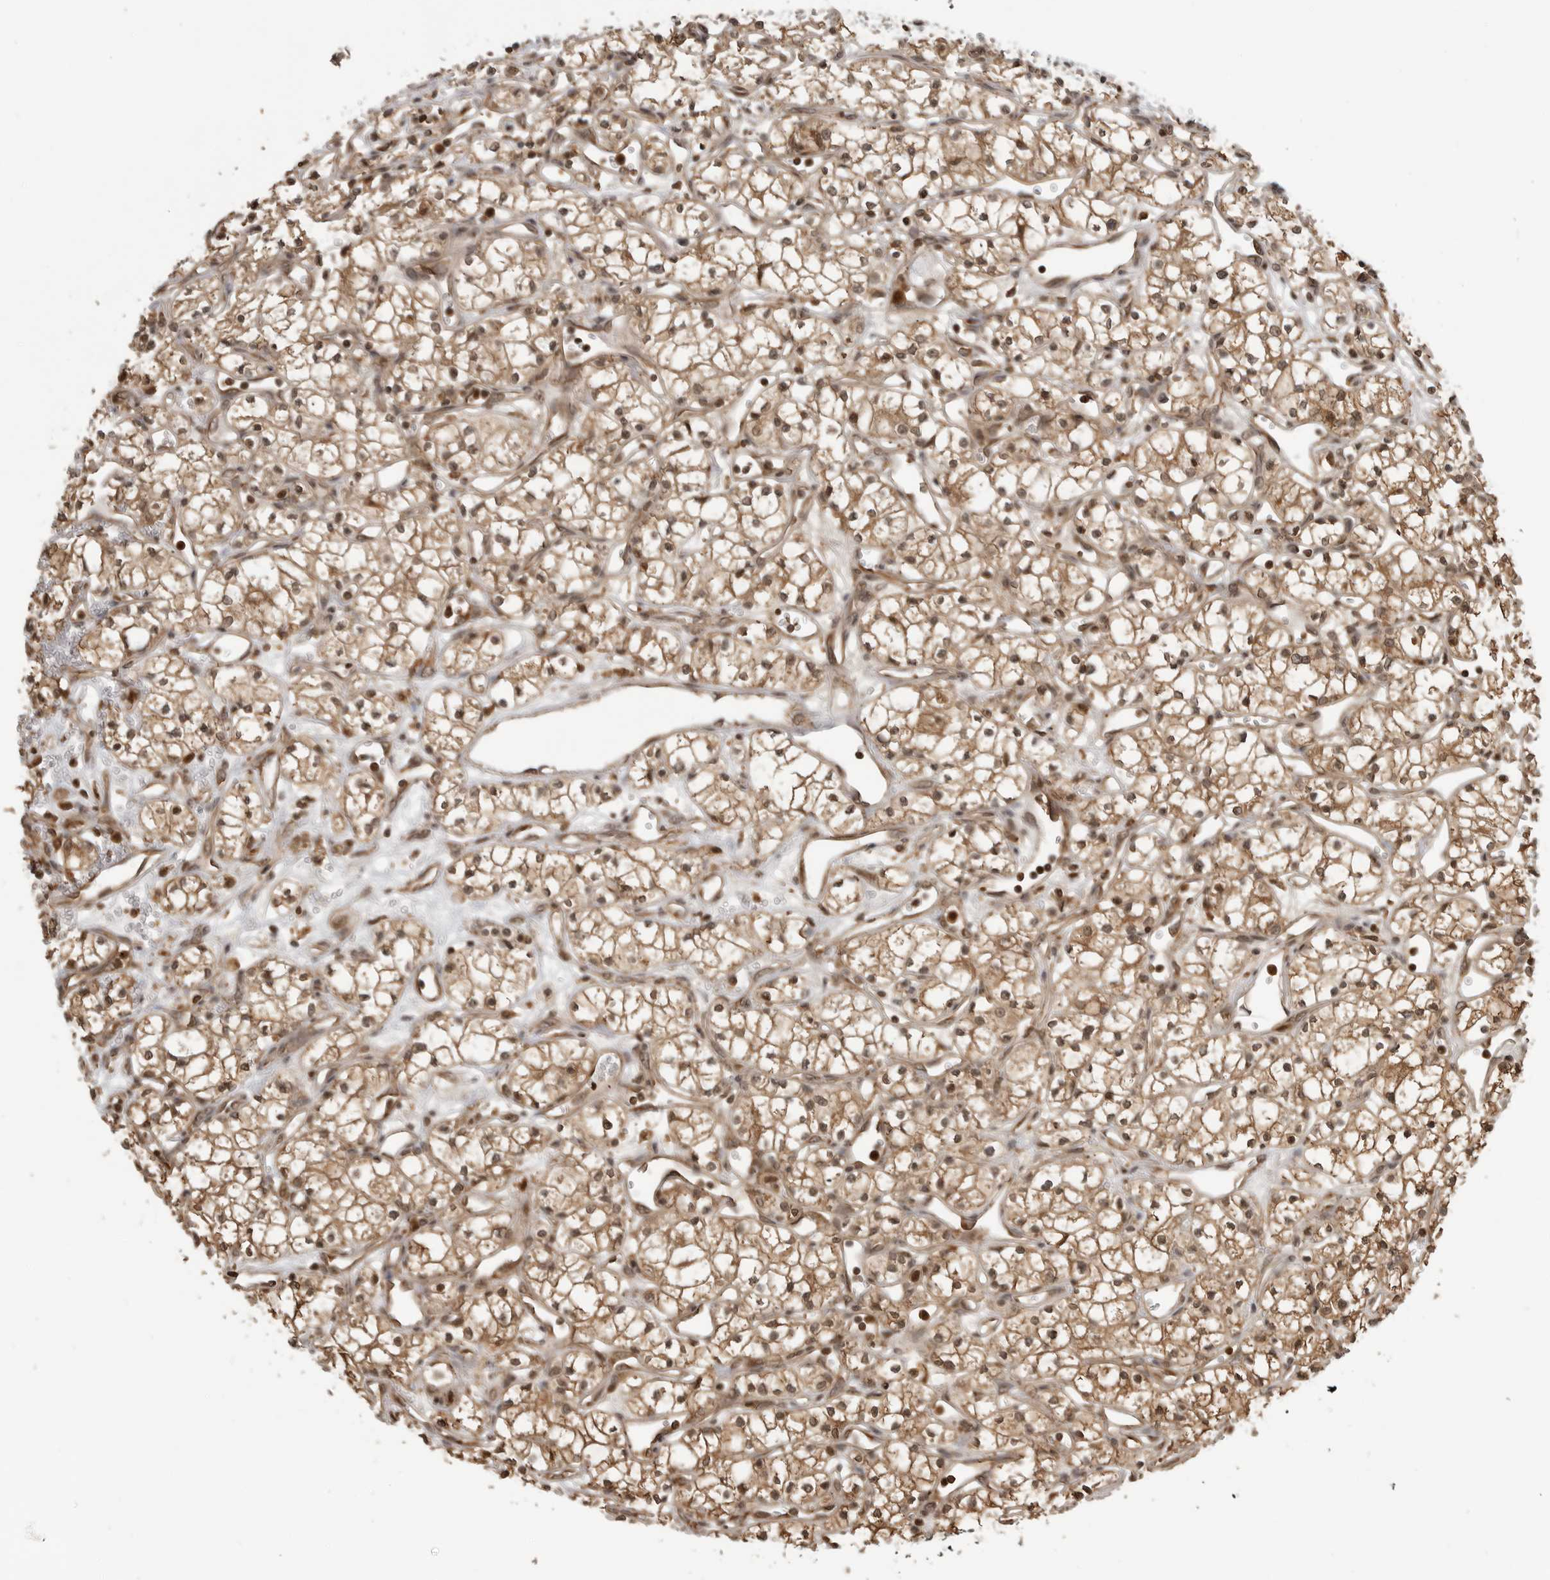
{"staining": {"intensity": "moderate", "quantity": ">75%", "location": "cytoplasmic/membranous,nuclear"}, "tissue": "renal cancer", "cell_type": "Tumor cells", "image_type": "cancer", "snomed": [{"axis": "morphology", "description": "Adenocarcinoma, NOS"}, {"axis": "topography", "description": "Kidney"}], "caption": "Protein analysis of renal adenocarcinoma tissue demonstrates moderate cytoplasmic/membranous and nuclear expression in approximately >75% of tumor cells. (IHC, brightfield microscopy, high magnification).", "gene": "BMP2K", "patient": {"sex": "male", "age": 59}}